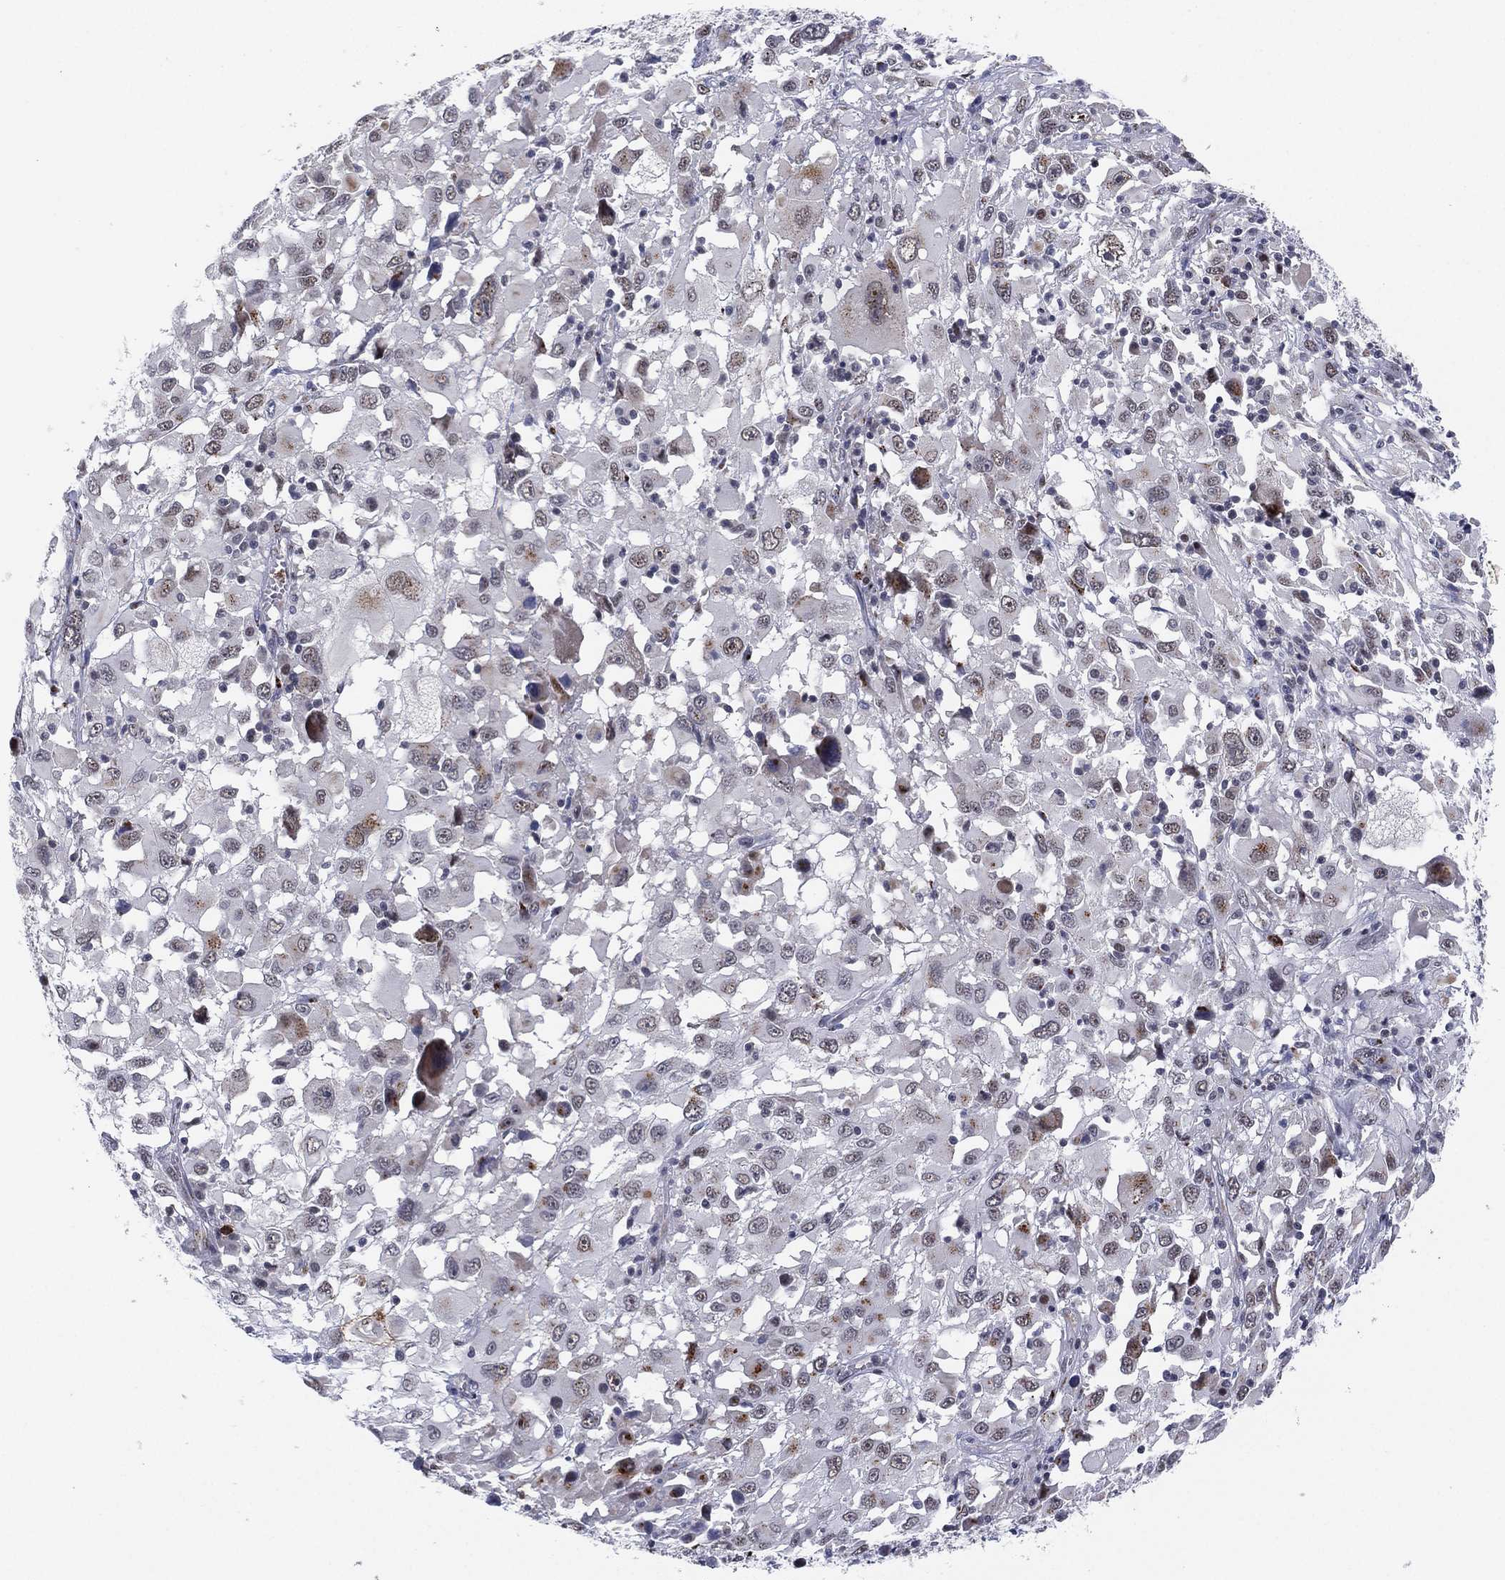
{"staining": {"intensity": "weak", "quantity": "<25%", "location": "cytoplasmic/membranous"}, "tissue": "melanoma", "cell_type": "Tumor cells", "image_type": "cancer", "snomed": [{"axis": "morphology", "description": "Malignant melanoma, Metastatic site"}, {"axis": "topography", "description": "Soft tissue"}], "caption": "A high-resolution histopathology image shows immunohistochemistry staining of malignant melanoma (metastatic site), which demonstrates no significant expression in tumor cells. (DAB (3,3'-diaminobenzidine) immunohistochemistry (IHC), high magnification).", "gene": "CD177", "patient": {"sex": "male", "age": 50}}